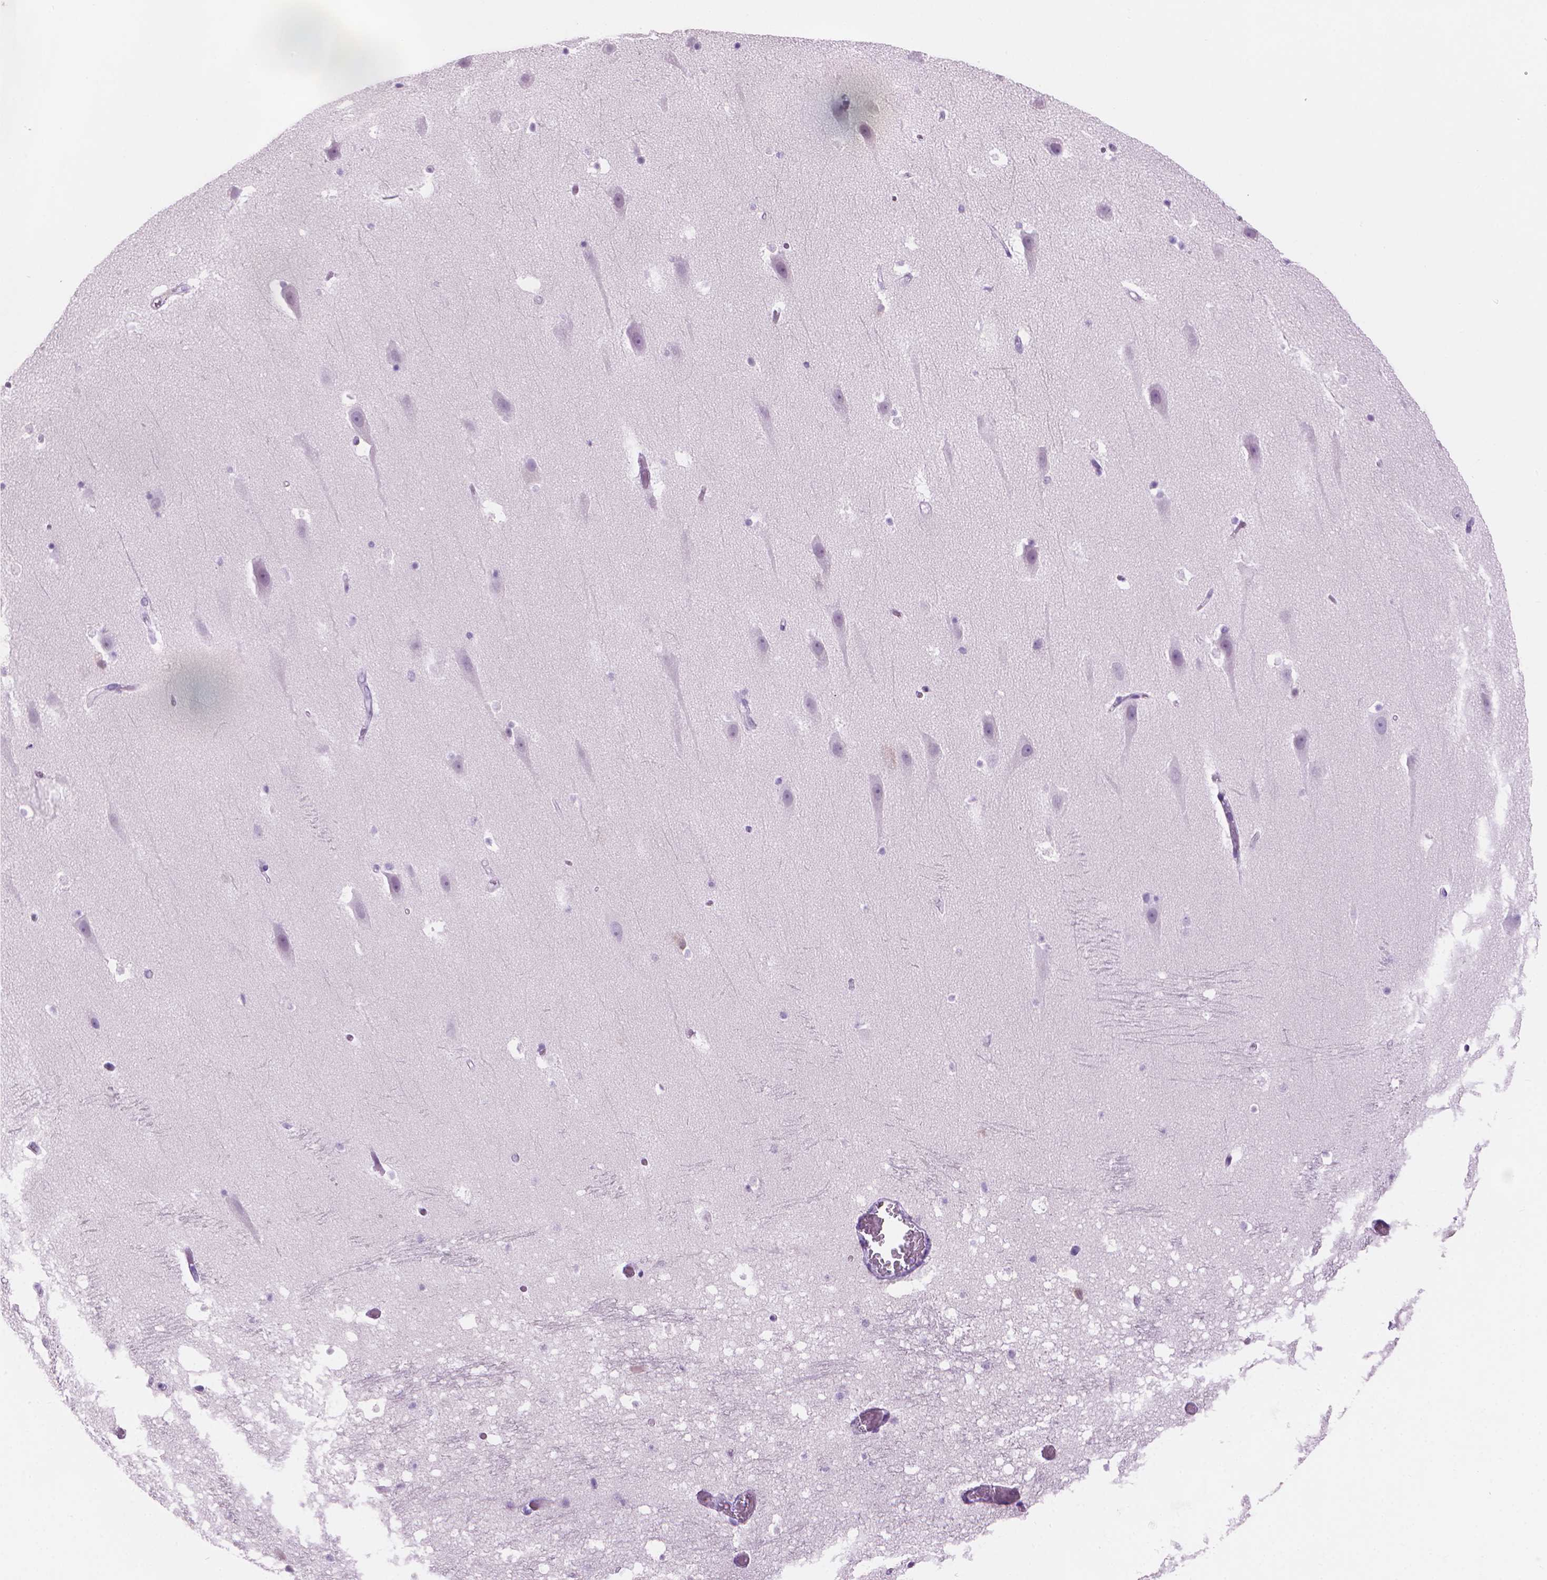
{"staining": {"intensity": "negative", "quantity": "none", "location": "none"}, "tissue": "hippocampus", "cell_type": "Glial cells", "image_type": "normal", "snomed": [{"axis": "morphology", "description": "Normal tissue, NOS"}, {"axis": "topography", "description": "Hippocampus"}], "caption": "This is an IHC photomicrograph of unremarkable human hippocampus. There is no positivity in glial cells.", "gene": "TTC29", "patient": {"sex": "male", "age": 26}}